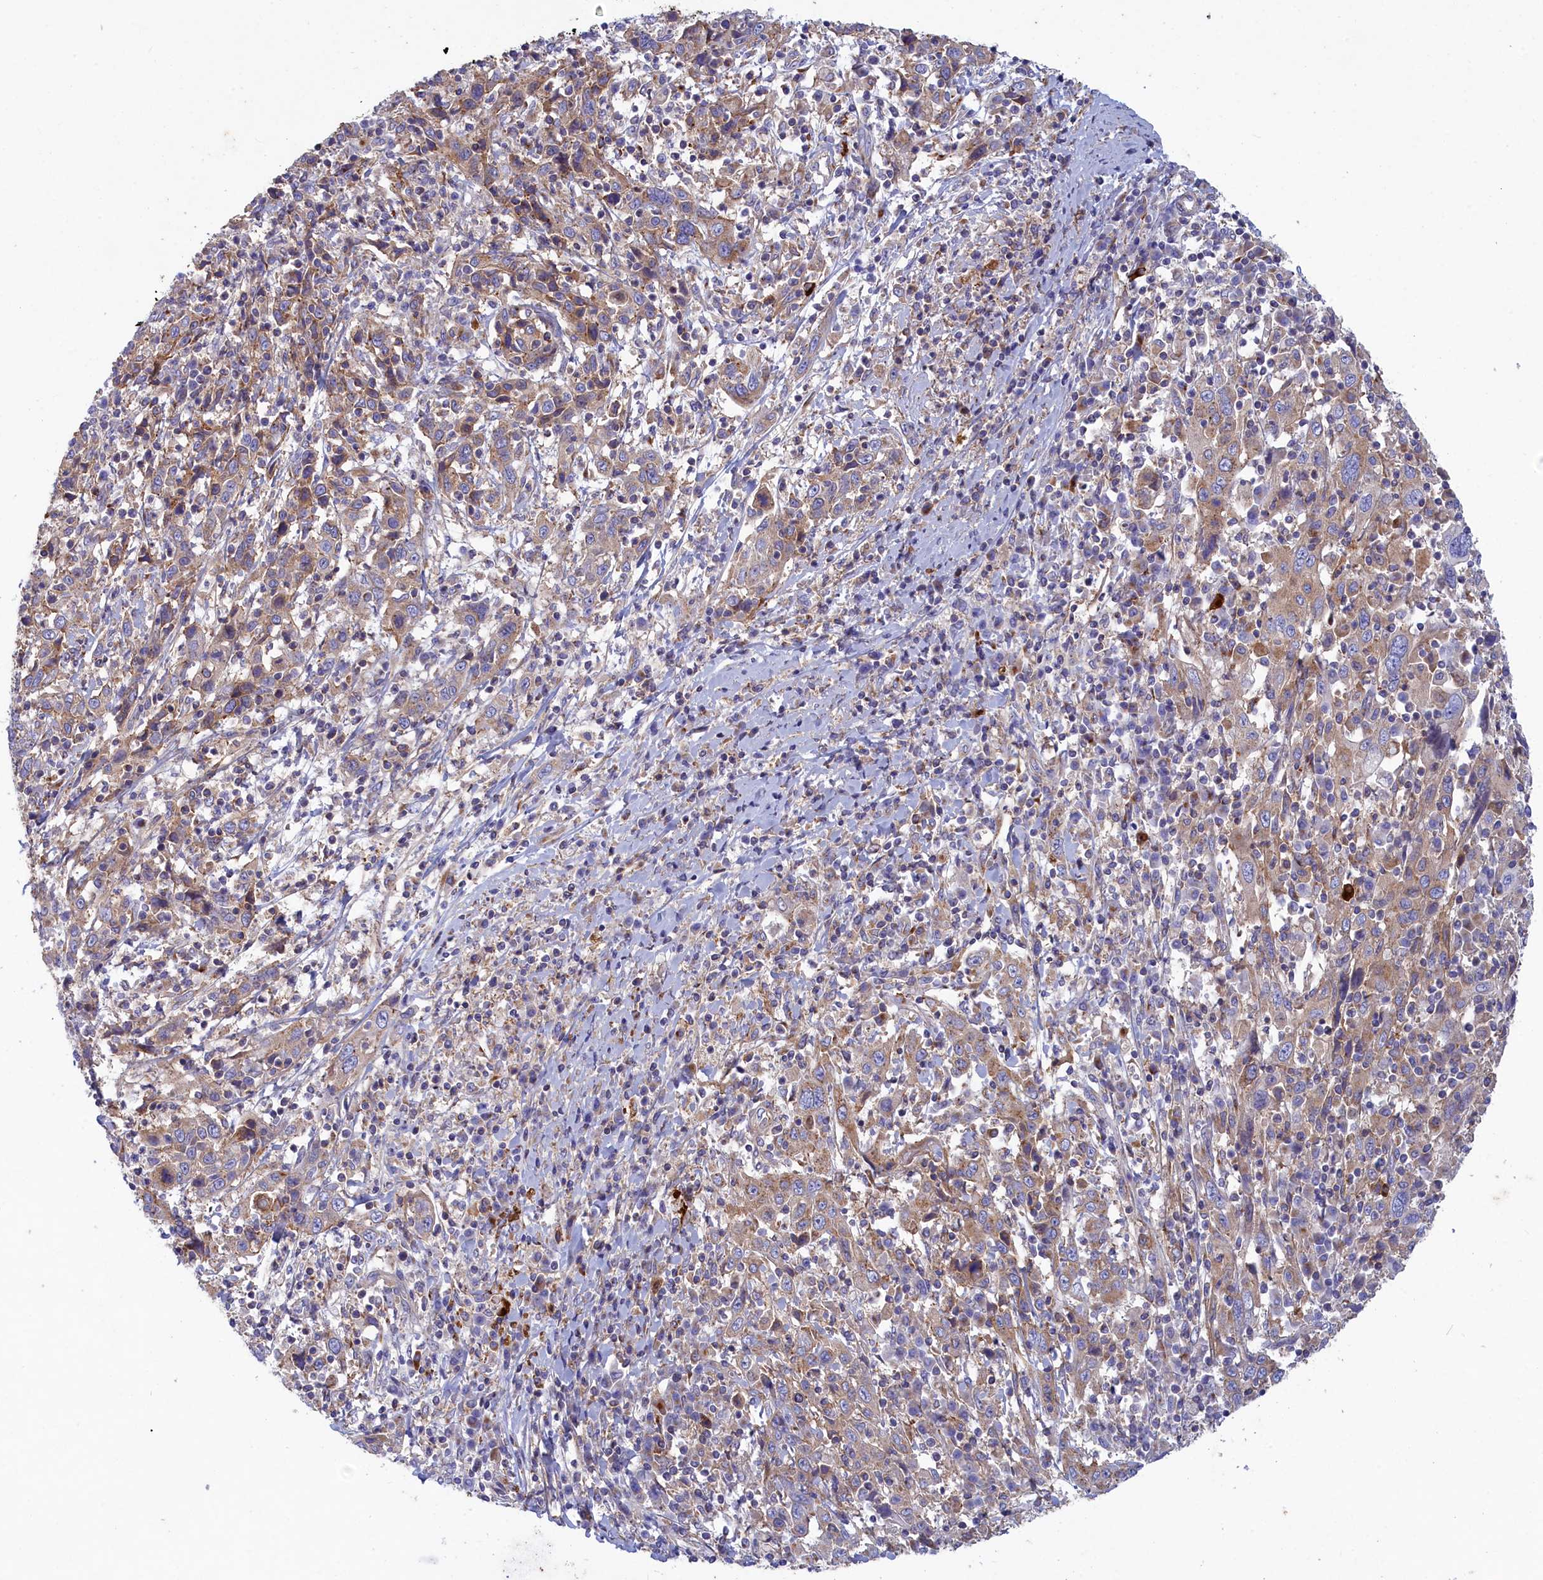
{"staining": {"intensity": "weak", "quantity": "<25%", "location": "cytoplasmic/membranous"}, "tissue": "cervical cancer", "cell_type": "Tumor cells", "image_type": "cancer", "snomed": [{"axis": "morphology", "description": "Squamous cell carcinoma, NOS"}, {"axis": "topography", "description": "Cervix"}], "caption": "Immunohistochemistry of human cervical squamous cell carcinoma demonstrates no staining in tumor cells.", "gene": "SCAMP4", "patient": {"sex": "female", "age": 46}}